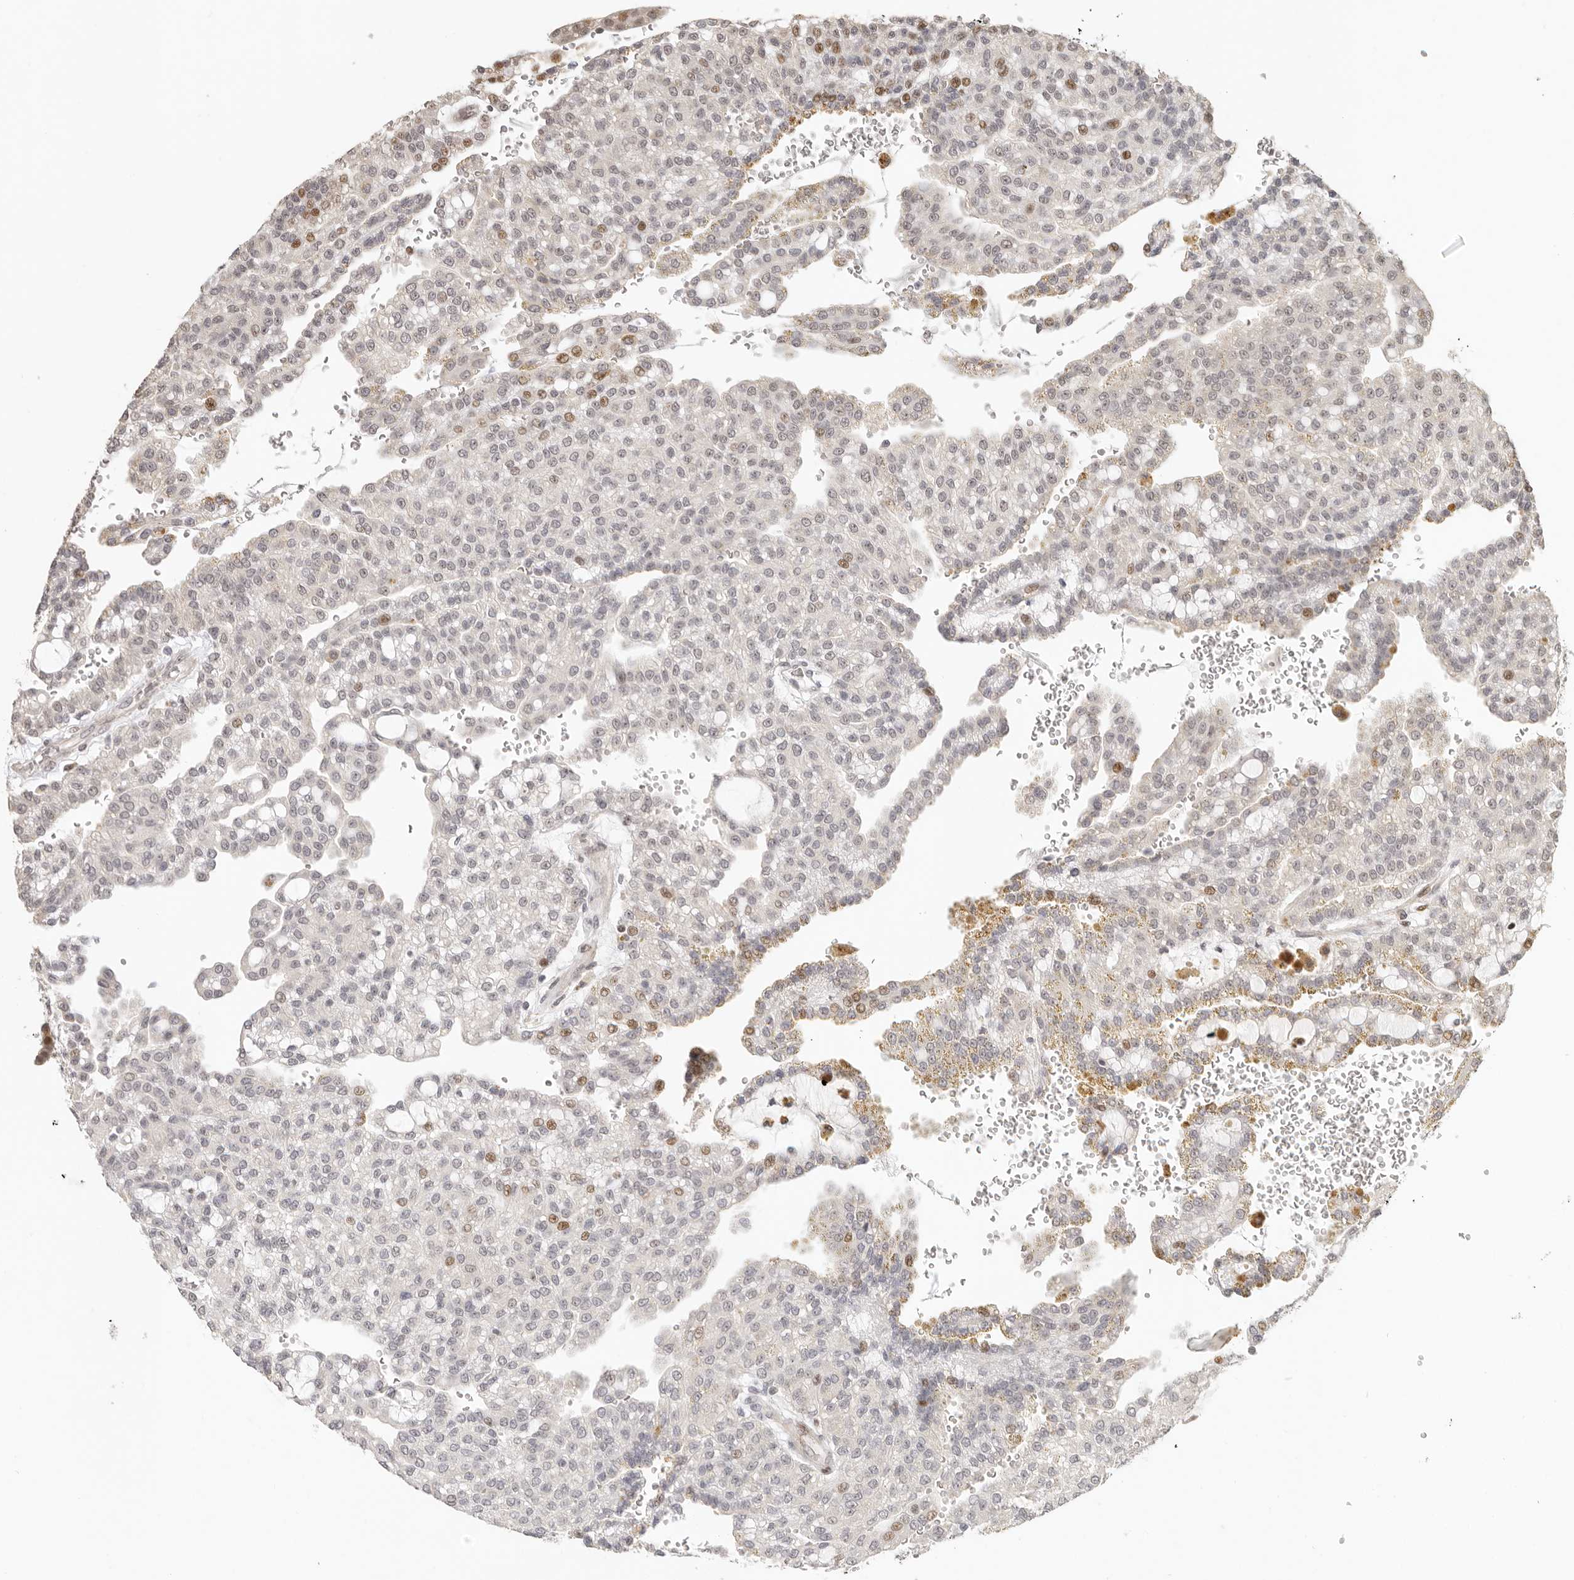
{"staining": {"intensity": "moderate", "quantity": "<25%", "location": "nuclear"}, "tissue": "renal cancer", "cell_type": "Tumor cells", "image_type": "cancer", "snomed": [{"axis": "morphology", "description": "Adenocarcinoma, NOS"}, {"axis": "topography", "description": "Kidney"}], "caption": "High-power microscopy captured an immunohistochemistry (IHC) micrograph of renal cancer, revealing moderate nuclear positivity in about <25% of tumor cells.", "gene": "GPBP1L1", "patient": {"sex": "male", "age": 63}}